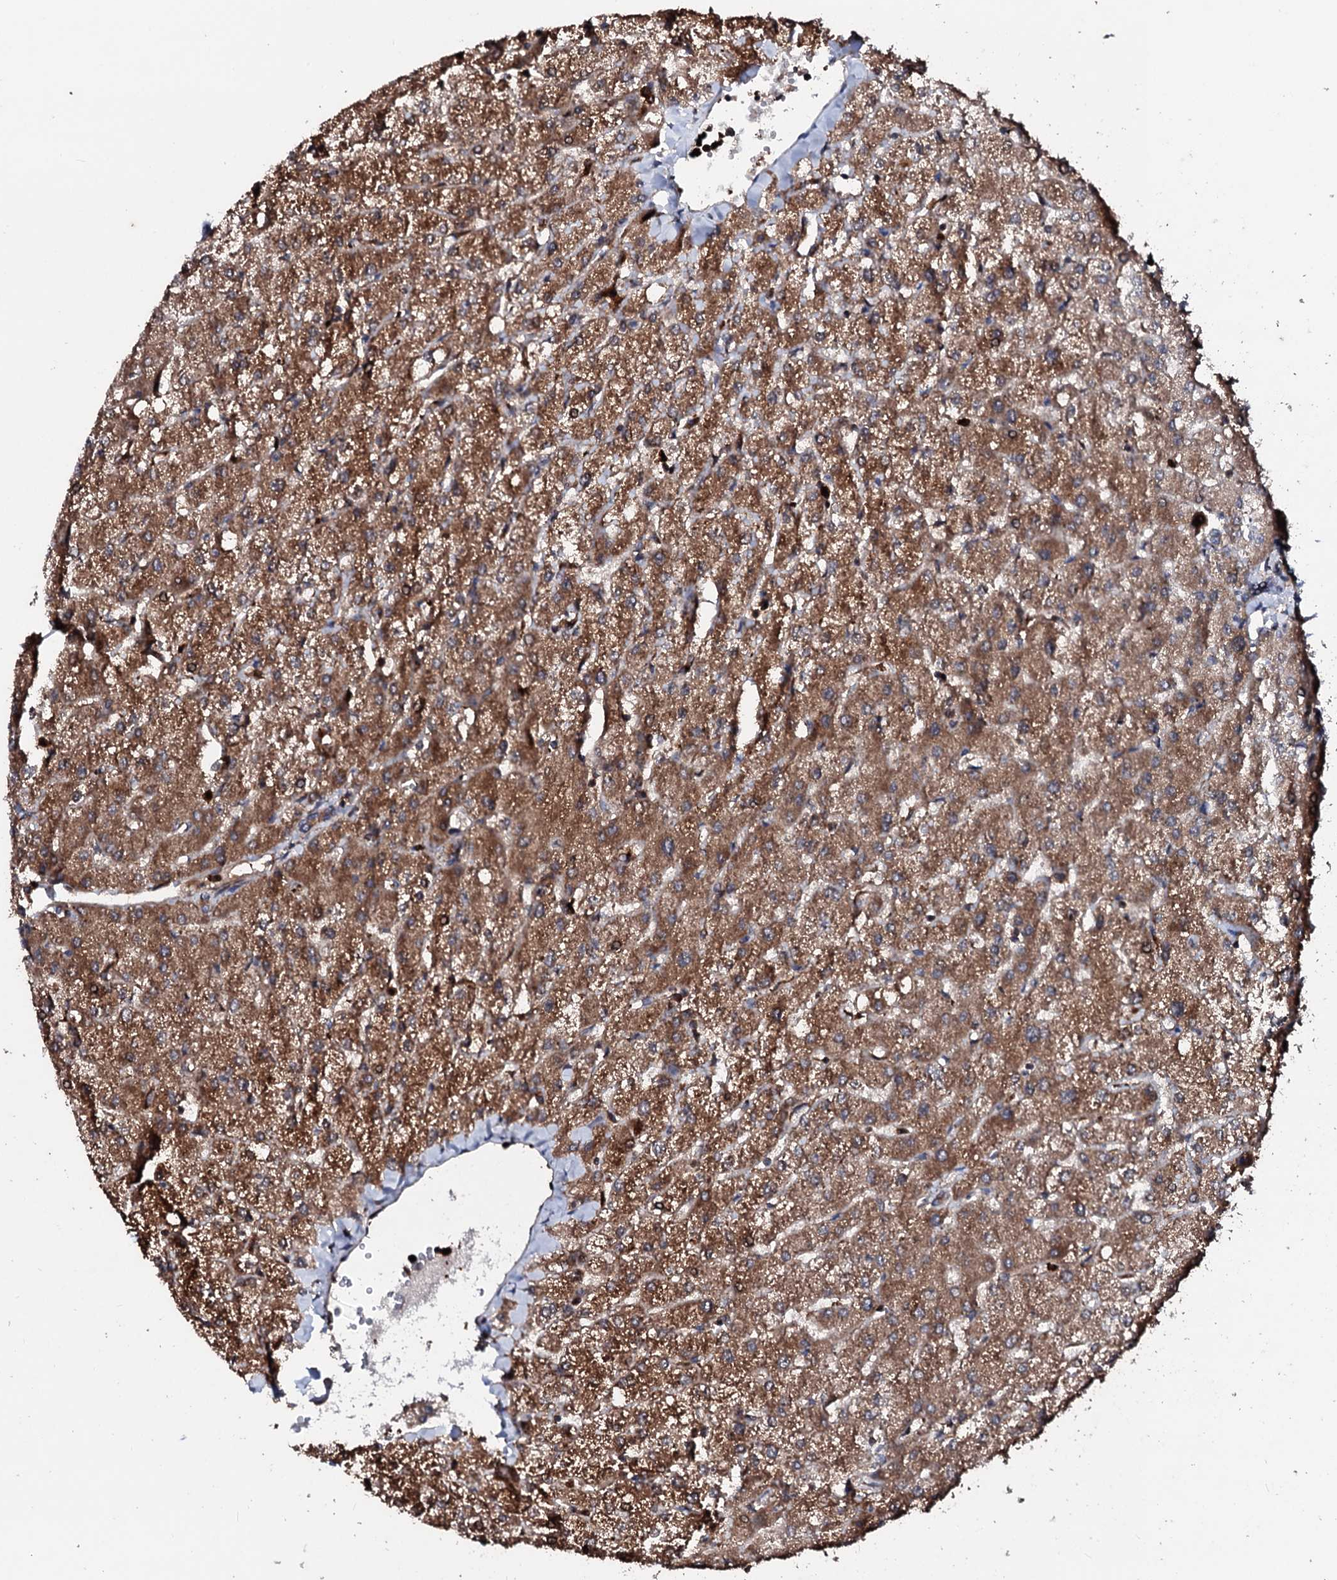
{"staining": {"intensity": "moderate", "quantity": ">75%", "location": "cytoplasmic/membranous"}, "tissue": "liver", "cell_type": "Cholangiocytes", "image_type": "normal", "snomed": [{"axis": "morphology", "description": "Normal tissue, NOS"}, {"axis": "topography", "description": "Liver"}], "caption": "A brown stain labels moderate cytoplasmic/membranous positivity of a protein in cholangiocytes of normal liver.", "gene": "ENSG00000256591", "patient": {"sex": "female", "age": 54}}